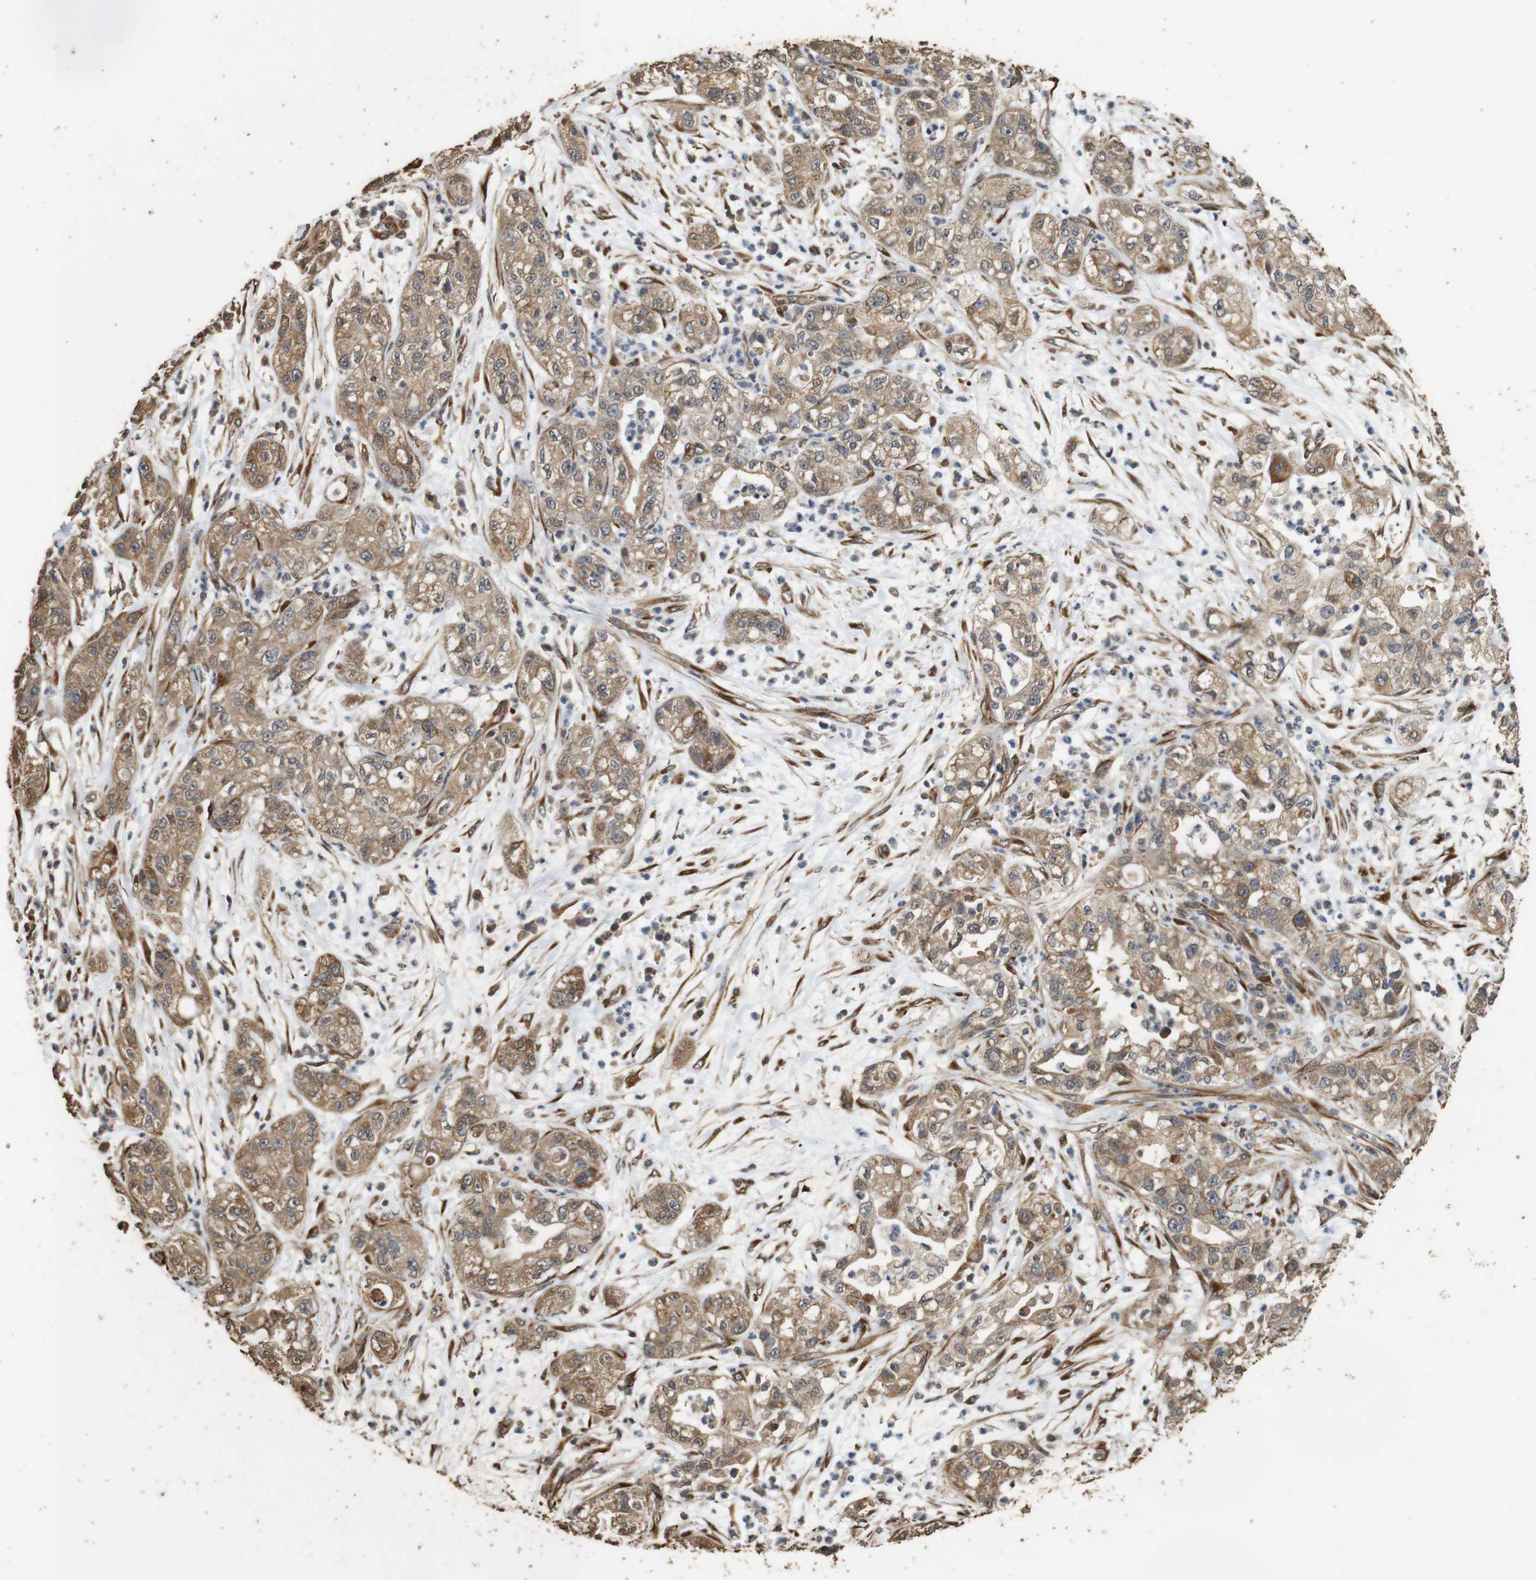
{"staining": {"intensity": "moderate", "quantity": ">75%", "location": "cytoplasmic/membranous"}, "tissue": "pancreatic cancer", "cell_type": "Tumor cells", "image_type": "cancer", "snomed": [{"axis": "morphology", "description": "Adenocarcinoma, NOS"}, {"axis": "topography", "description": "Pancreas"}], "caption": "Protein staining of pancreatic adenocarcinoma tissue exhibits moderate cytoplasmic/membranous staining in approximately >75% of tumor cells. (Stains: DAB (3,3'-diaminobenzidine) in brown, nuclei in blue, Microscopy: brightfield microscopy at high magnification).", "gene": "CNPY4", "patient": {"sex": "female", "age": 78}}